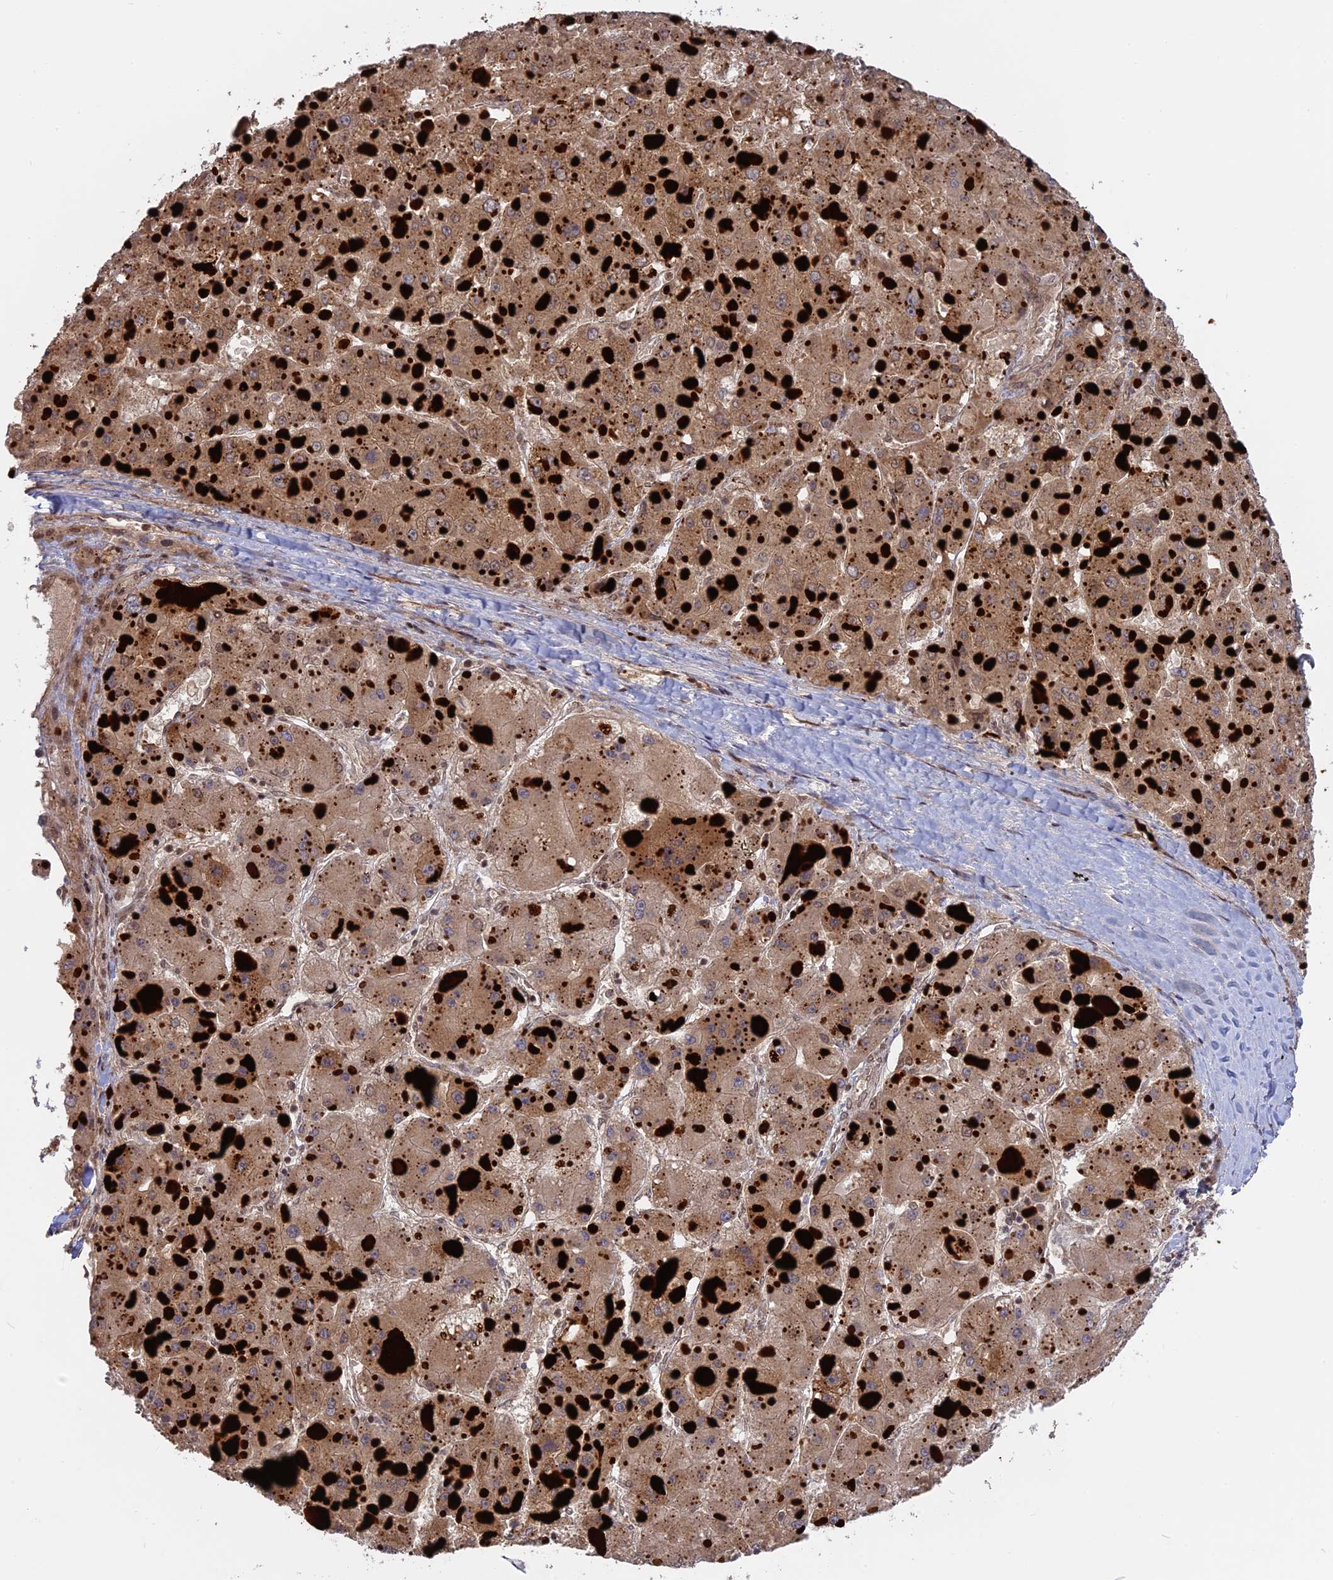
{"staining": {"intensity": "moderate", "quantity": ">75%", "location": "cytoplasmic/membranous"}, "tissue": "liver cancer", "cell_type": "Tumor cells", "image_type": "cancer", "snomed": [{"axis": "morphology", "description": "Carcinoma, Hepatocellular, NOS"}, {"axis": "topography", "description": "Liver"}], "caption": "Brown immunohistochemical staining in liver hepatocellular carcinoma reveals moderate cytoplasmic/membranous staining in approximately >75% of tumor cells. The staining was performed using DAB, with brown indicating positive protein expression. Nuclei are stained blue with hematoxylin.", "gene": "PKIG", "patient": {"sex": "female", "age": 73}}